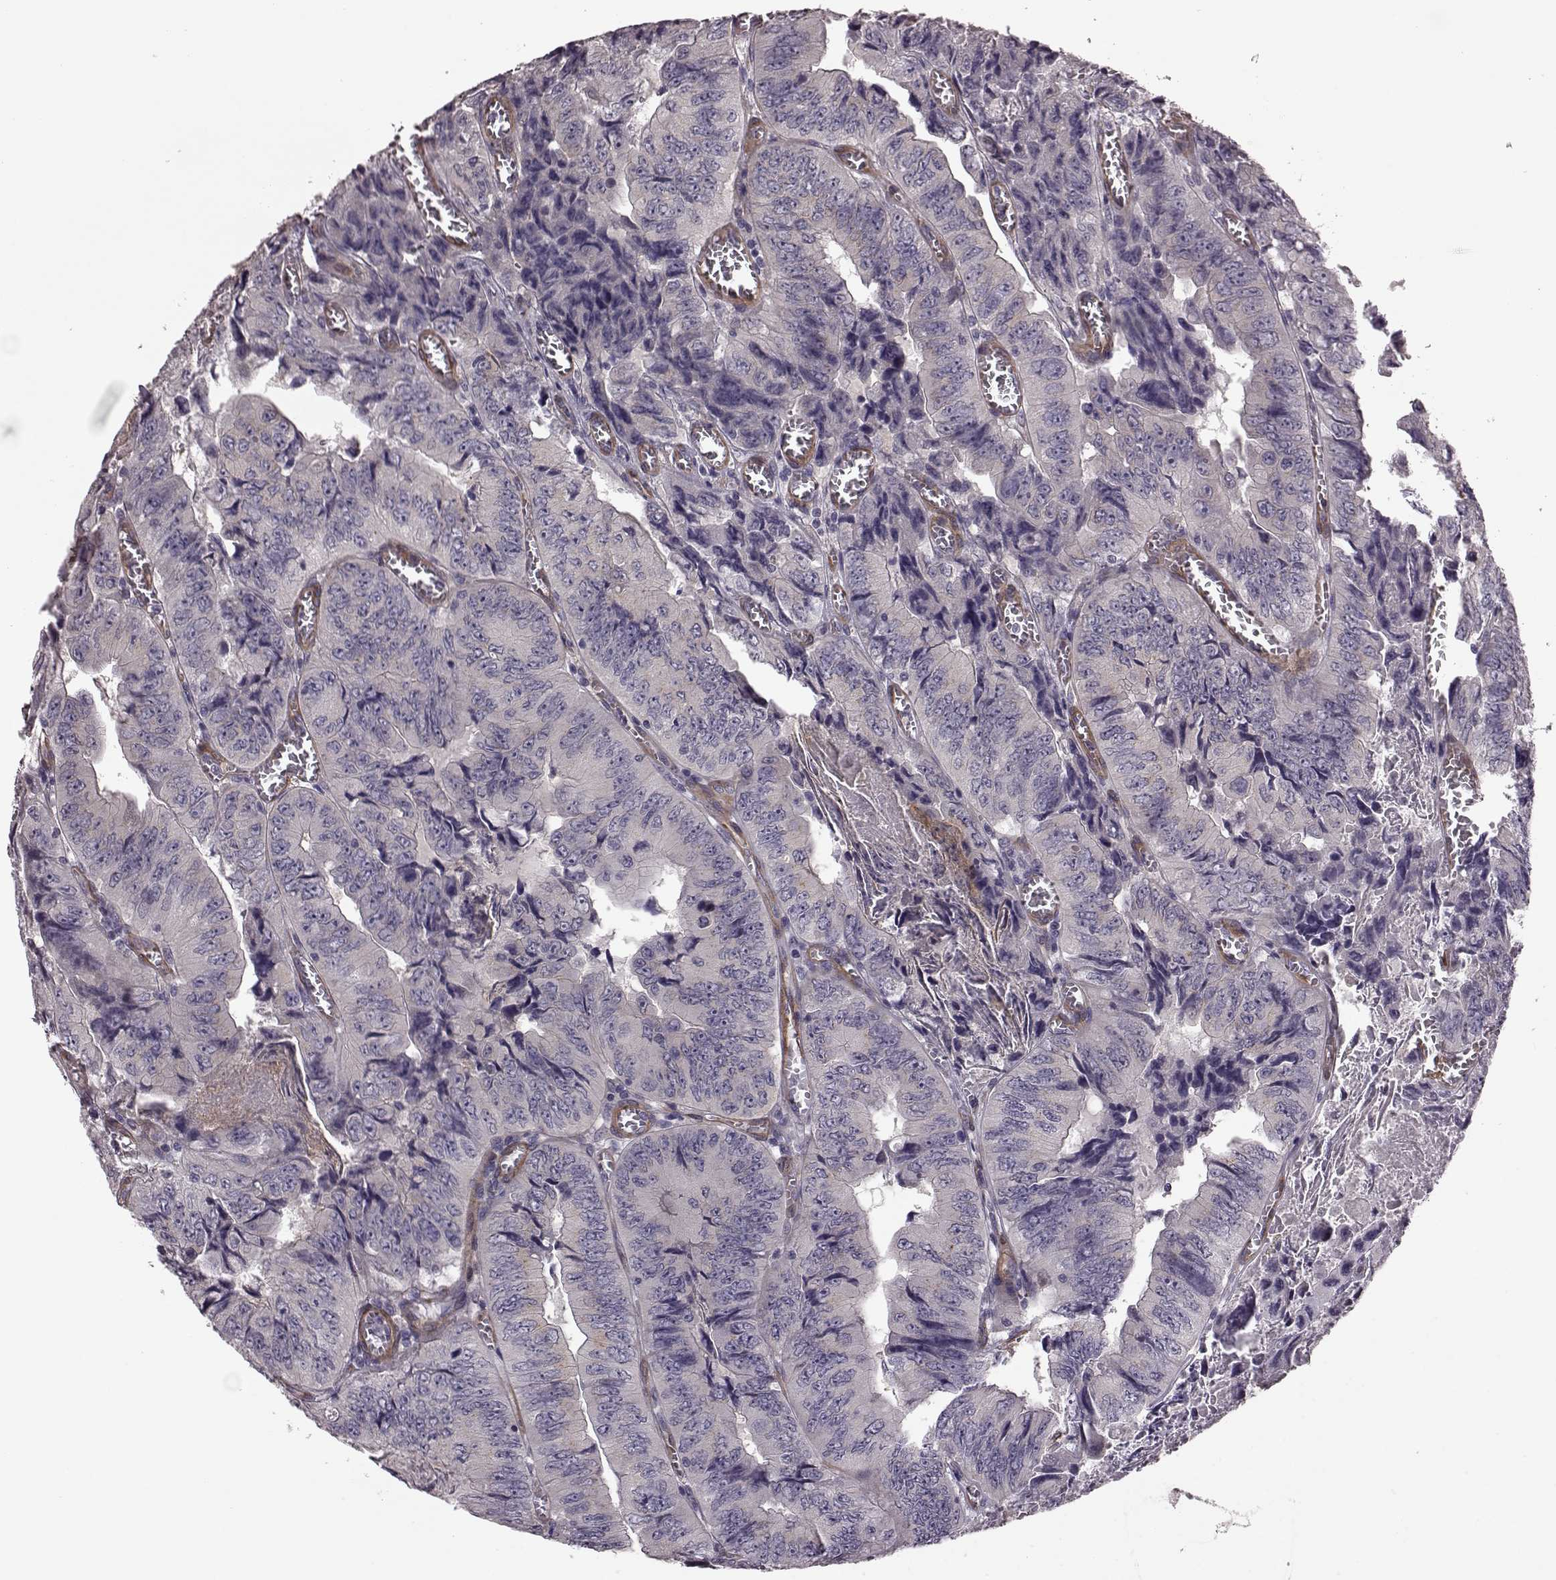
{"staining": {"intensity": "negative", "quantity": "none", "location": "none"}, "tissue": "colorectal cancer", "cell_type": "Tumor cells", "image_type": "cancer", "snomed": [{"axis": "morphology", "description": "Adenocarcinoma, NOS"}, {"axis": "topography", "description": "Colon"}], "caption": "Tumor cells show no significant positivity in colorectal cancer.", "gene": "GRK1", "patient": {"sex": "female", "age": 84}}